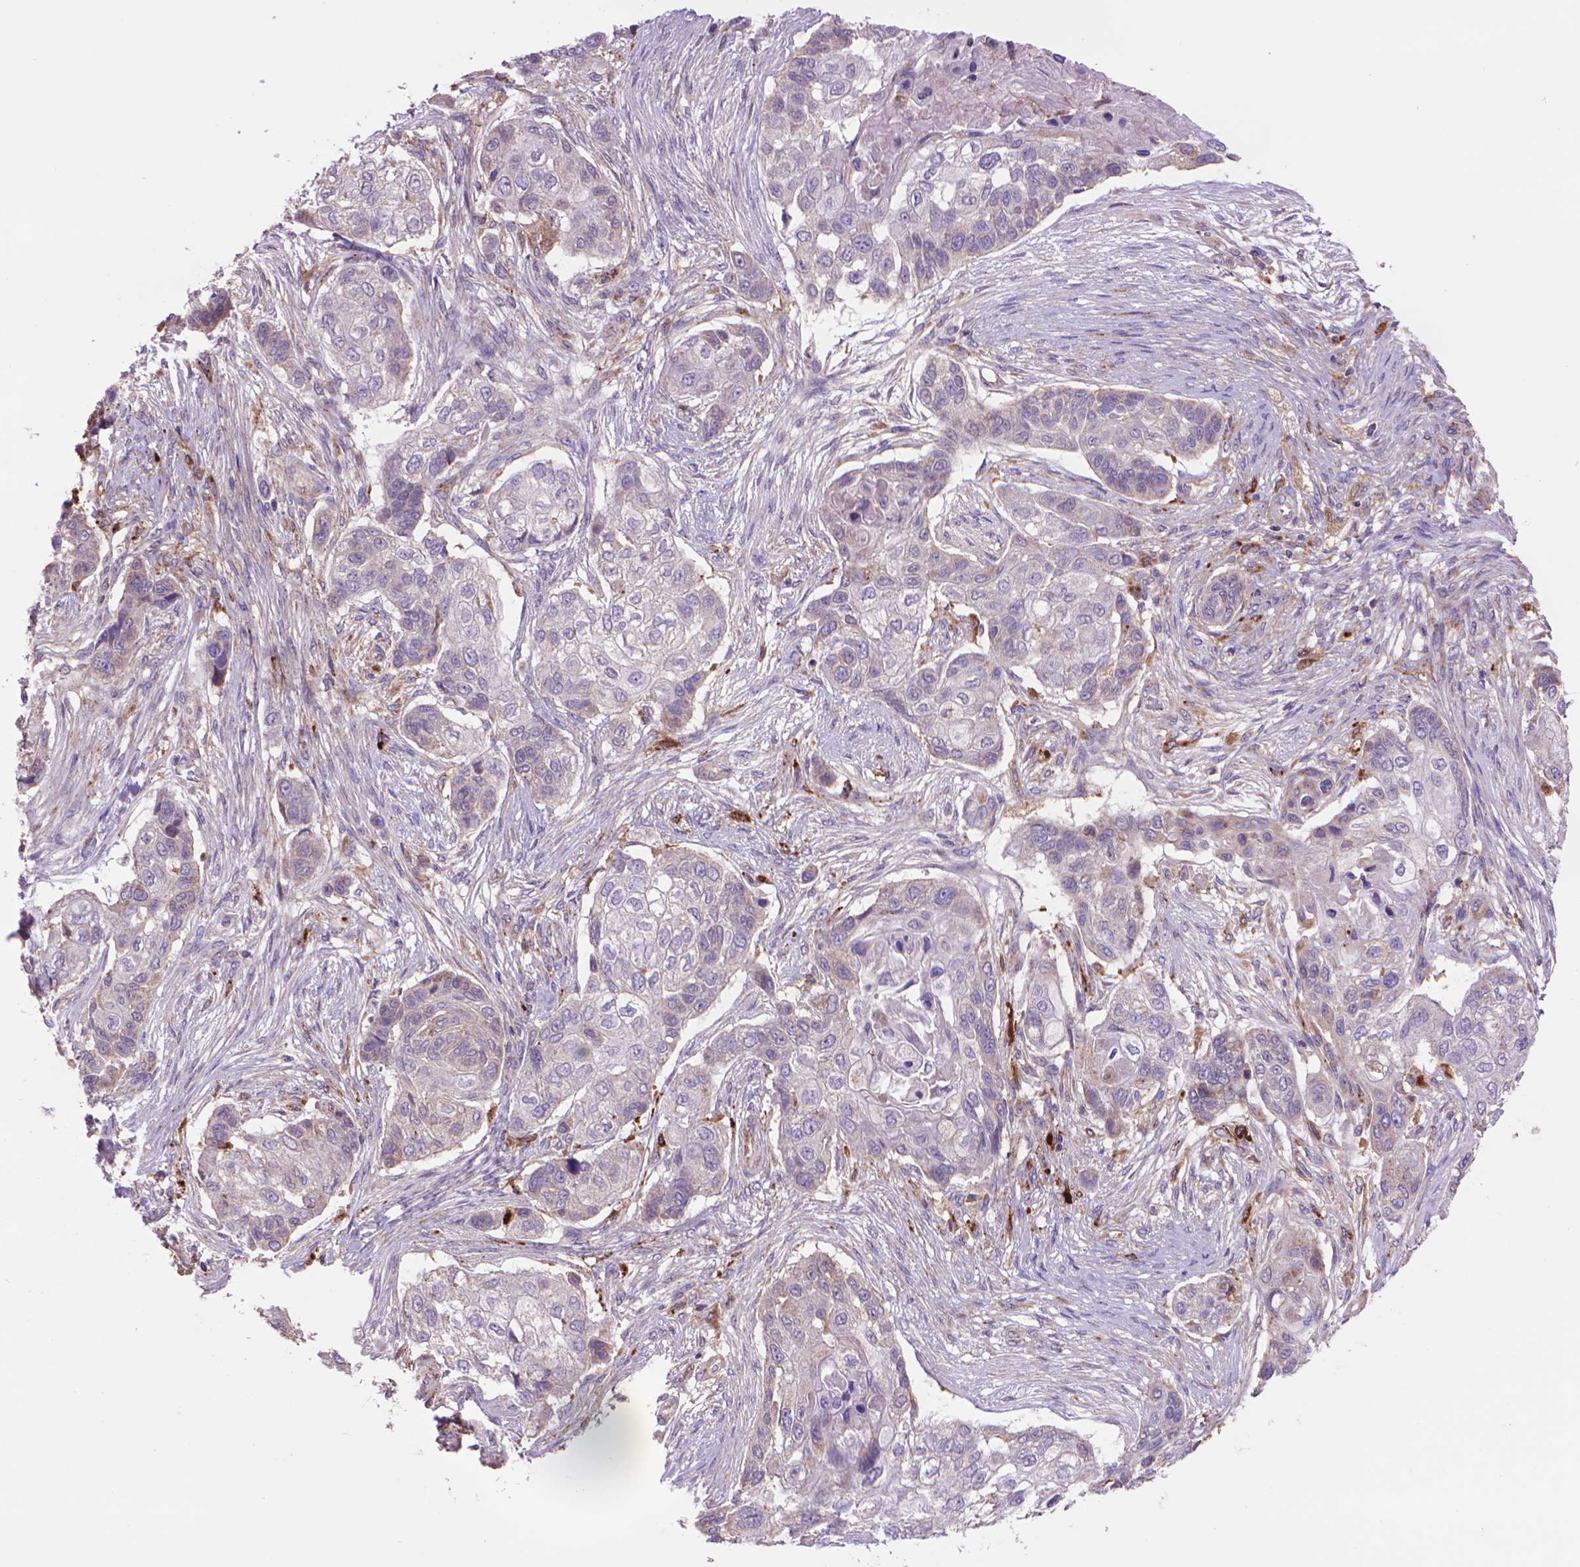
{"staining": {"intensity": "weak", "quantity": "<25%", "location": "cytoplasmic/membranous"}, "tissue": "lung cancer", "cell_type": "Tumor cells", "image_type": "cancer", "snomed": [{"axis": "morphology", "description": "Squamous cell carcinoma, NOS"}, {"axis": "topography", "description": "Lung"}], "caption": "The image demonstrates no staining of tumor cells in lung cancer. The staining was performed using DAB to visualize the protein expression in brown, while the nuclei were stained in blue with hematoxylin (Magnification: 20x).", "gene": "GLB1", "patient": {"sex": "male", "age": 69}}